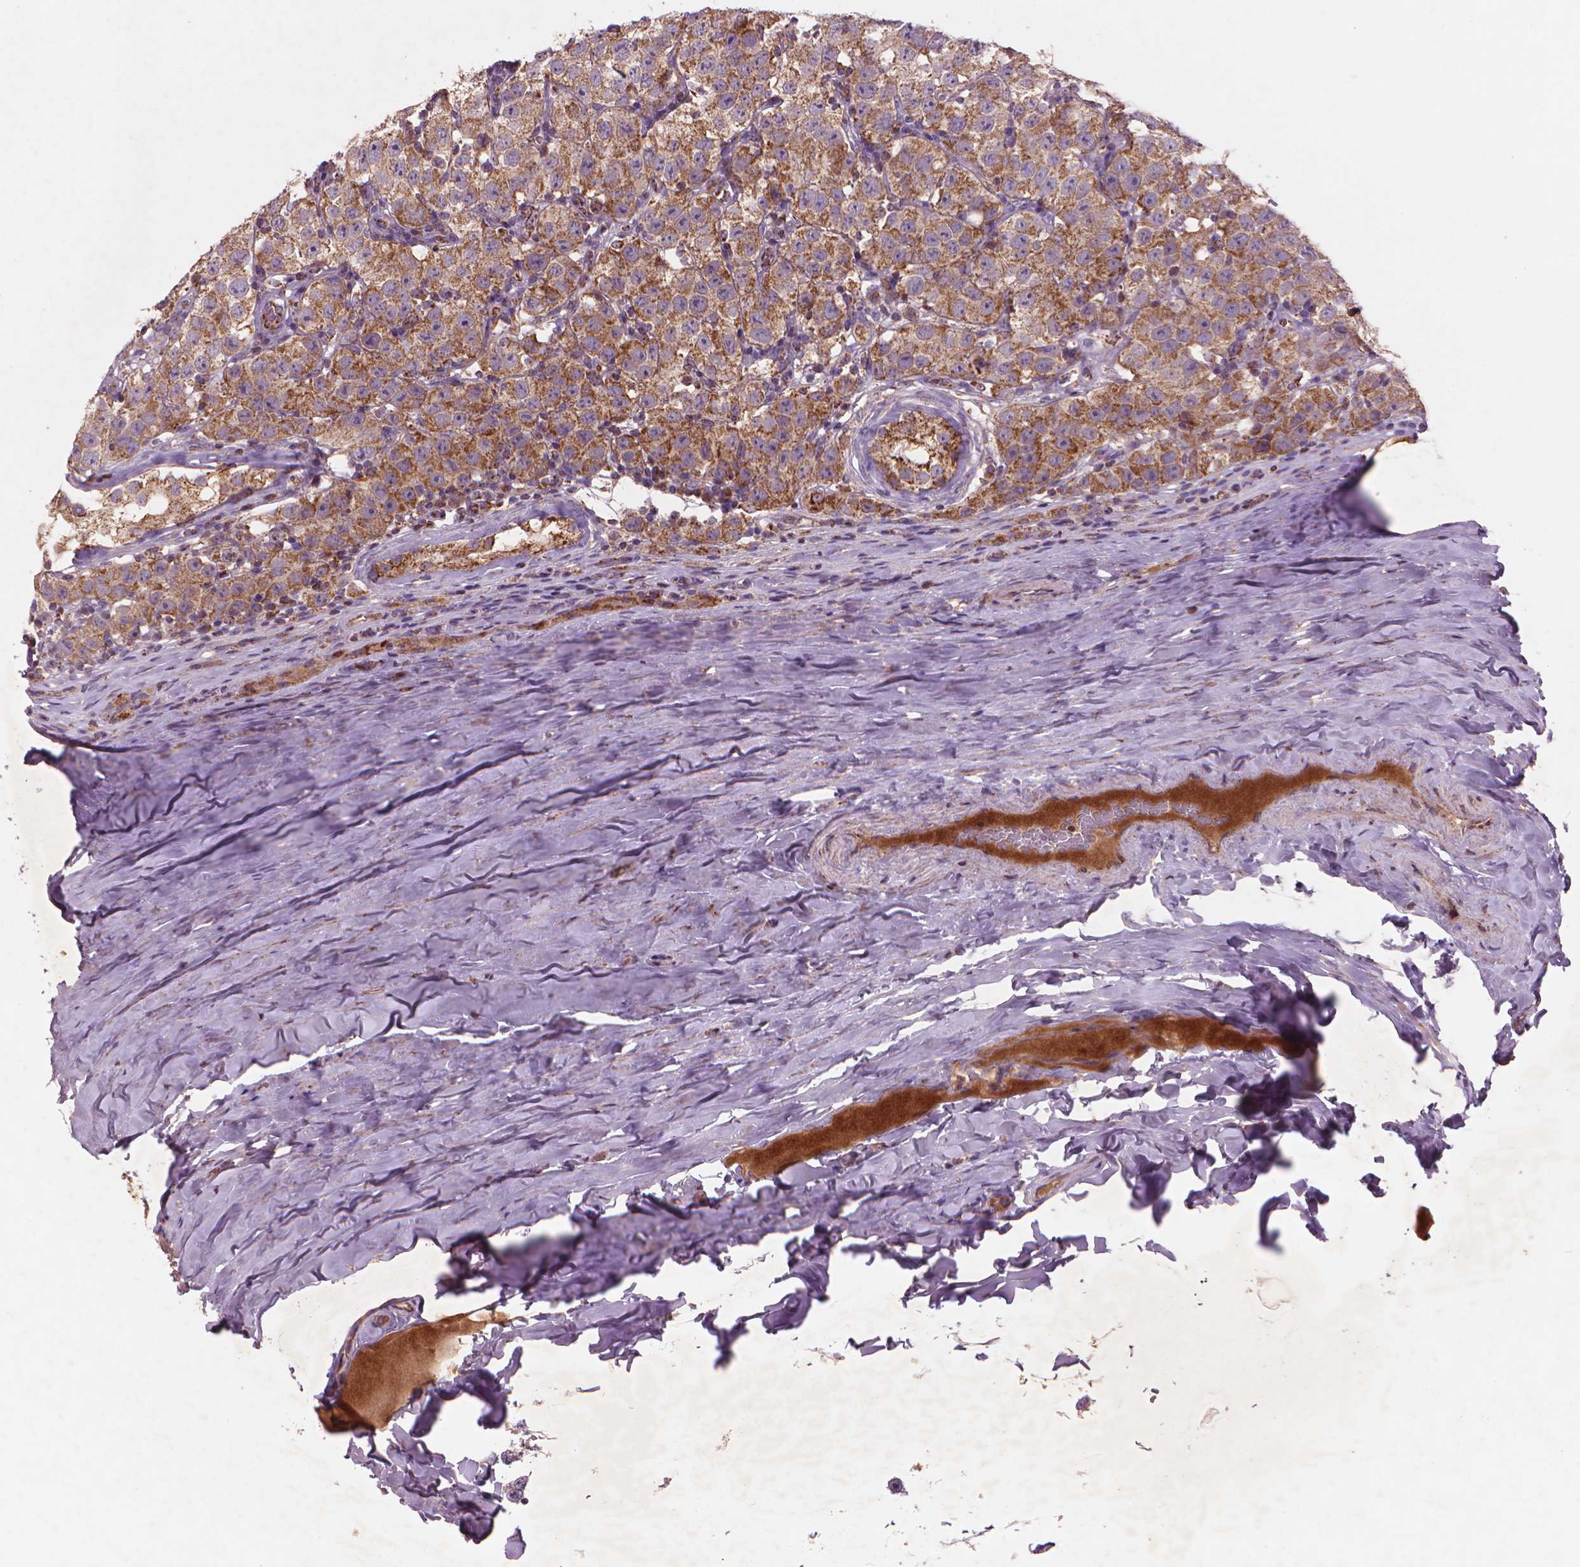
{"staining": {"intensity": "moderate", "quantity": ">75%", "location": "cytoplasmic/membranous"}, "tissue": "testis cancer", "cell_type": "Tumor cells", "image_type": "cancer", "snomed": [{"axis": "morphology", "description": "Seminoma, NOS"}, {"axis": "topography", "description": "Testis"}], "caption": "This photomicrograph reveals immunohistochemistry (IHC) staining of testis cancer (seminoma), with medium moderate cytoplasmic/membranous expression in approximately >75% of tumor cells.", "gene": "NLRX1", "patient": {"sex": "male", "age": 34}}